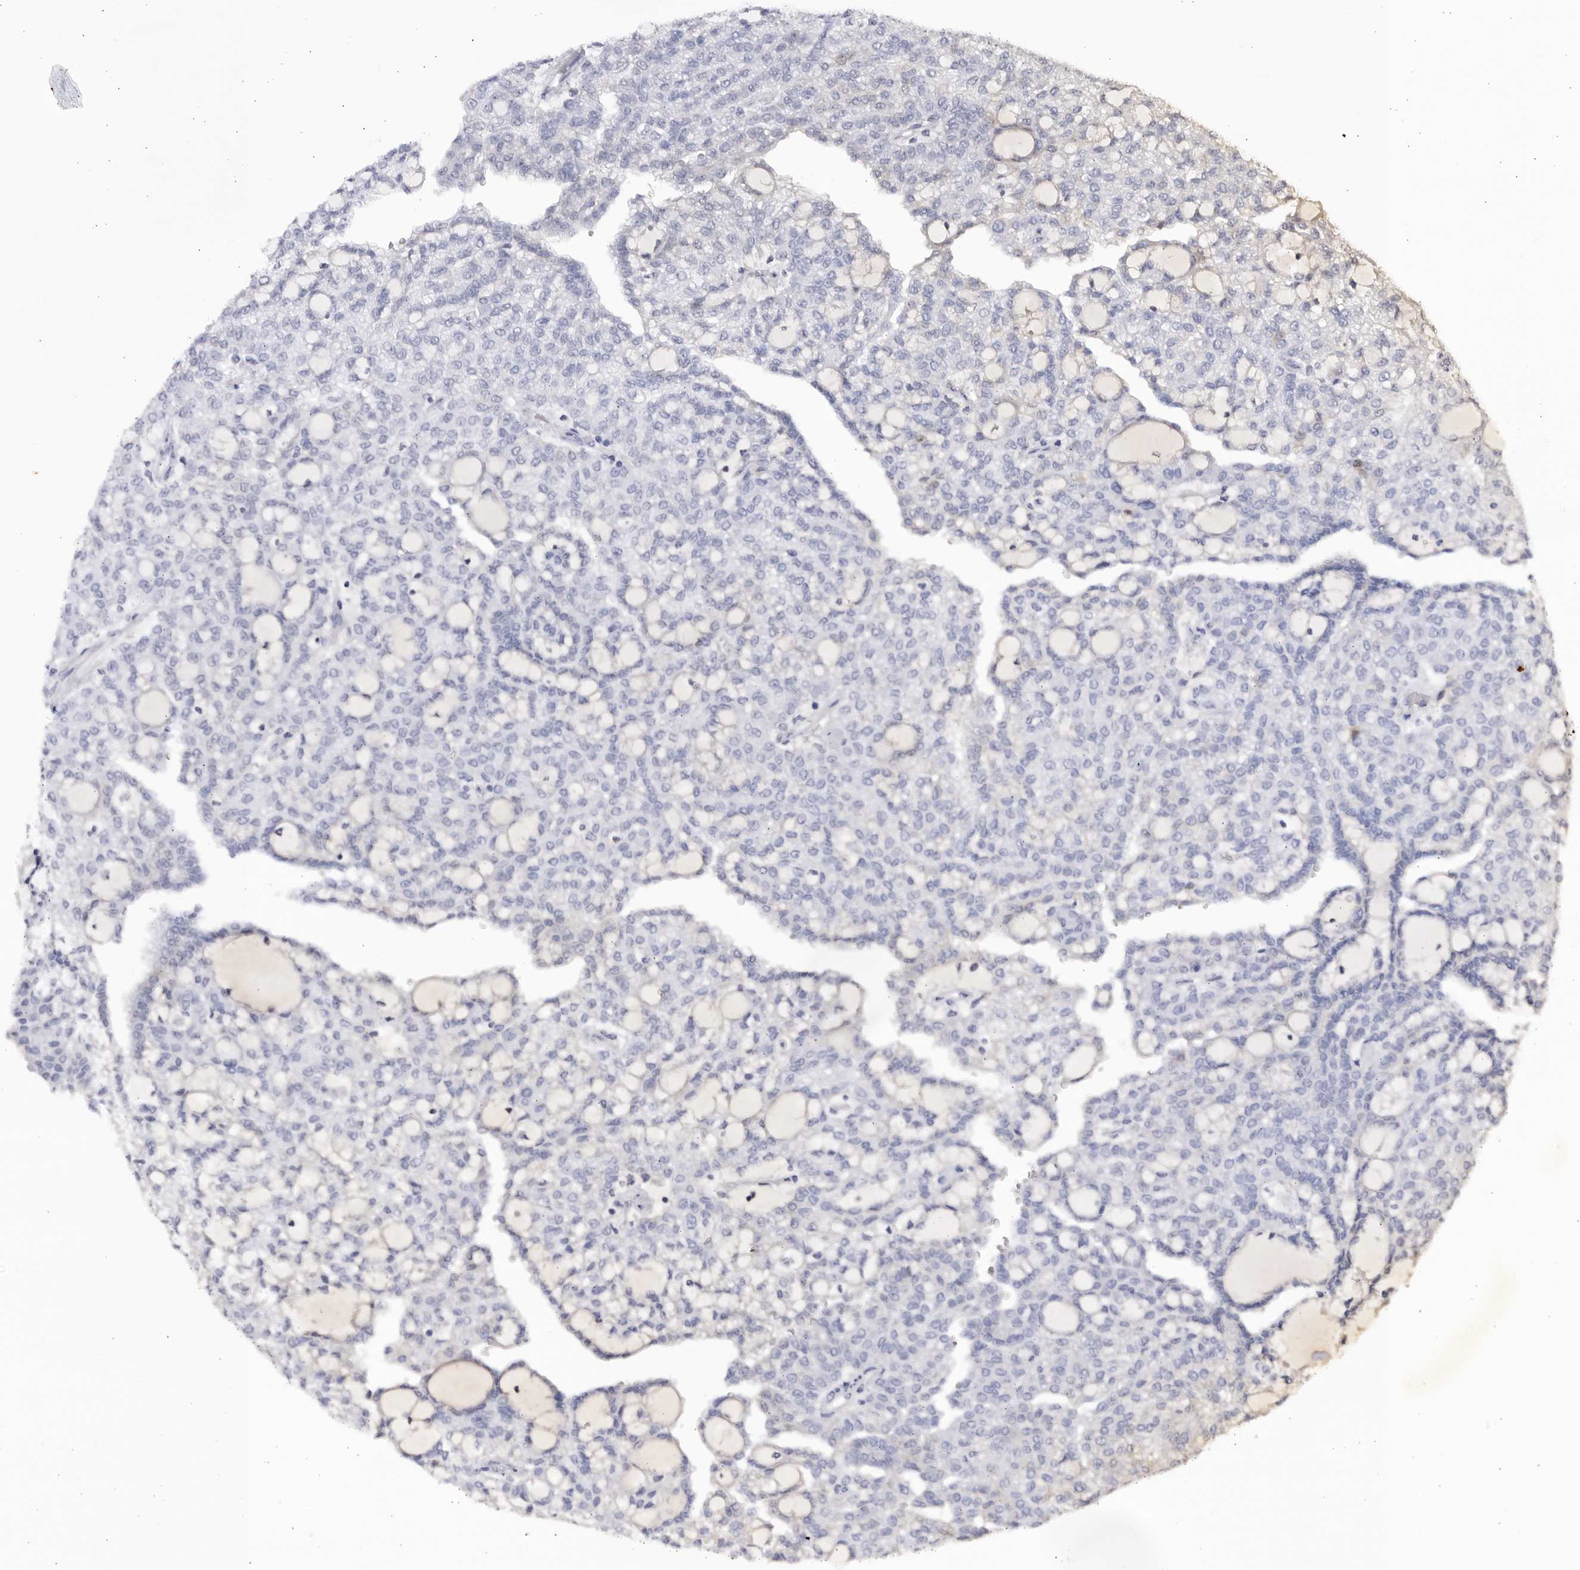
{"staining": {"intensity": "negative", "quantity": "none", "location": "none"}, "tissue": "renal cancer", "cell_type": "Tumor cells", "image_type": "cancer", "snomed": [{"axis": "morphology", "description": "Adenocarcinoma, NOS"}, {"axis": "topography", "description": "Kidney"}], "caption": "High magnification brightfield microscopy of renal cancer stained with DAB (3,3'-diaminobenzidine) (brown) and counterstained with hematoxylin (blue): tumor cells show no significant expression.", "gene": "CNBD1", "patient": {"sex": "male", "age": 63}}